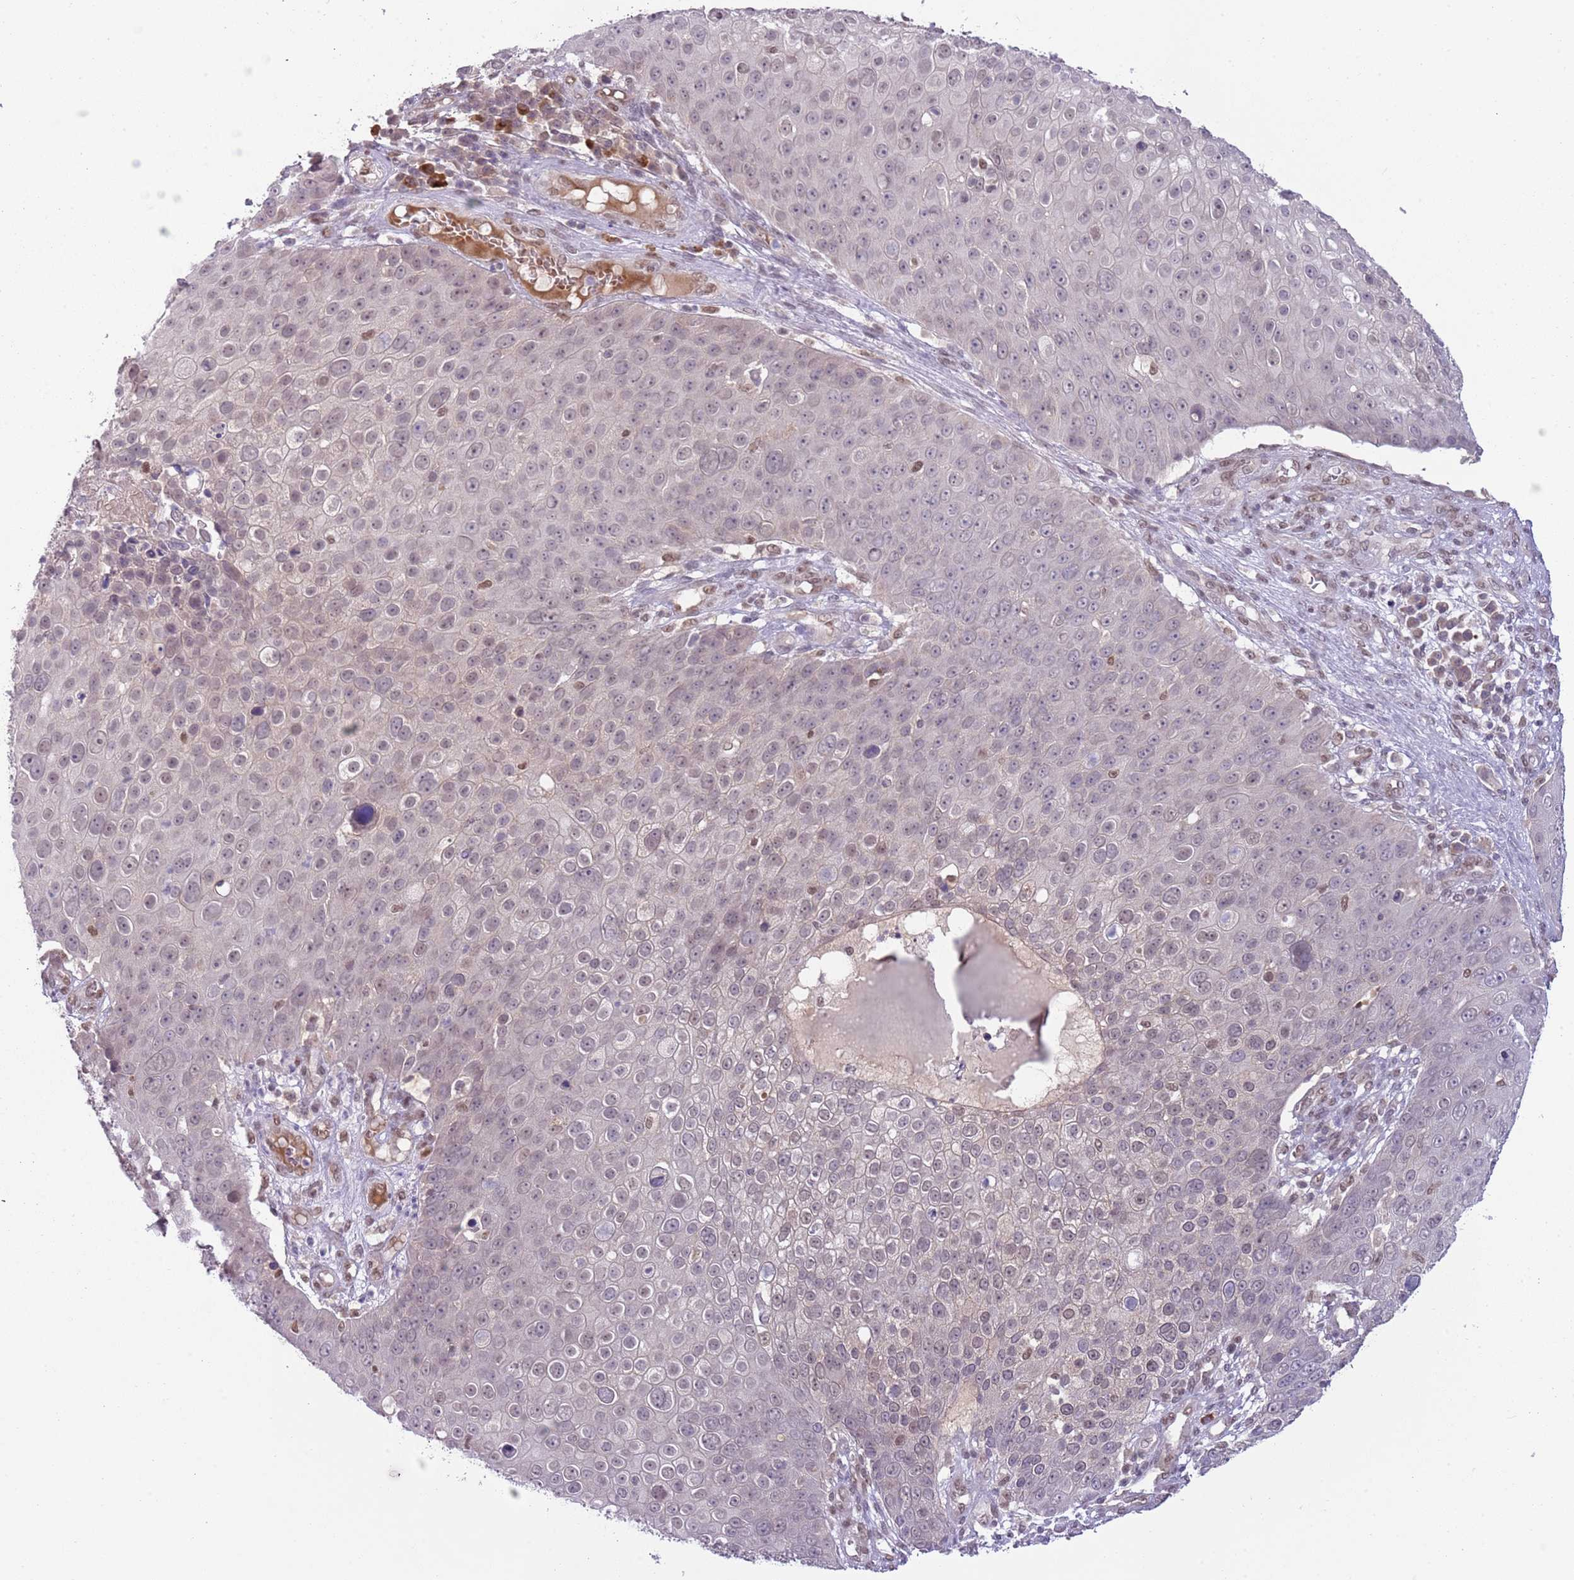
{"staining": {"intensity": "negative", "quantity": "none", "location": "none"}, "tissue": "skin cancer", "cell_type": "Tumor cells", "image_type": "cancer", "snomed": [{"axis": "morphology", "description": "Squamous cell carcinoma, NOS"}, {"axis": "topography", "description": "Skin"}], "caption": "Image shows no protein staining in tumor cells of squamous cell carcinoma (skin) tissue.", "gene": "TM2D1", "patient": {"sex": "male", "age": 71}}